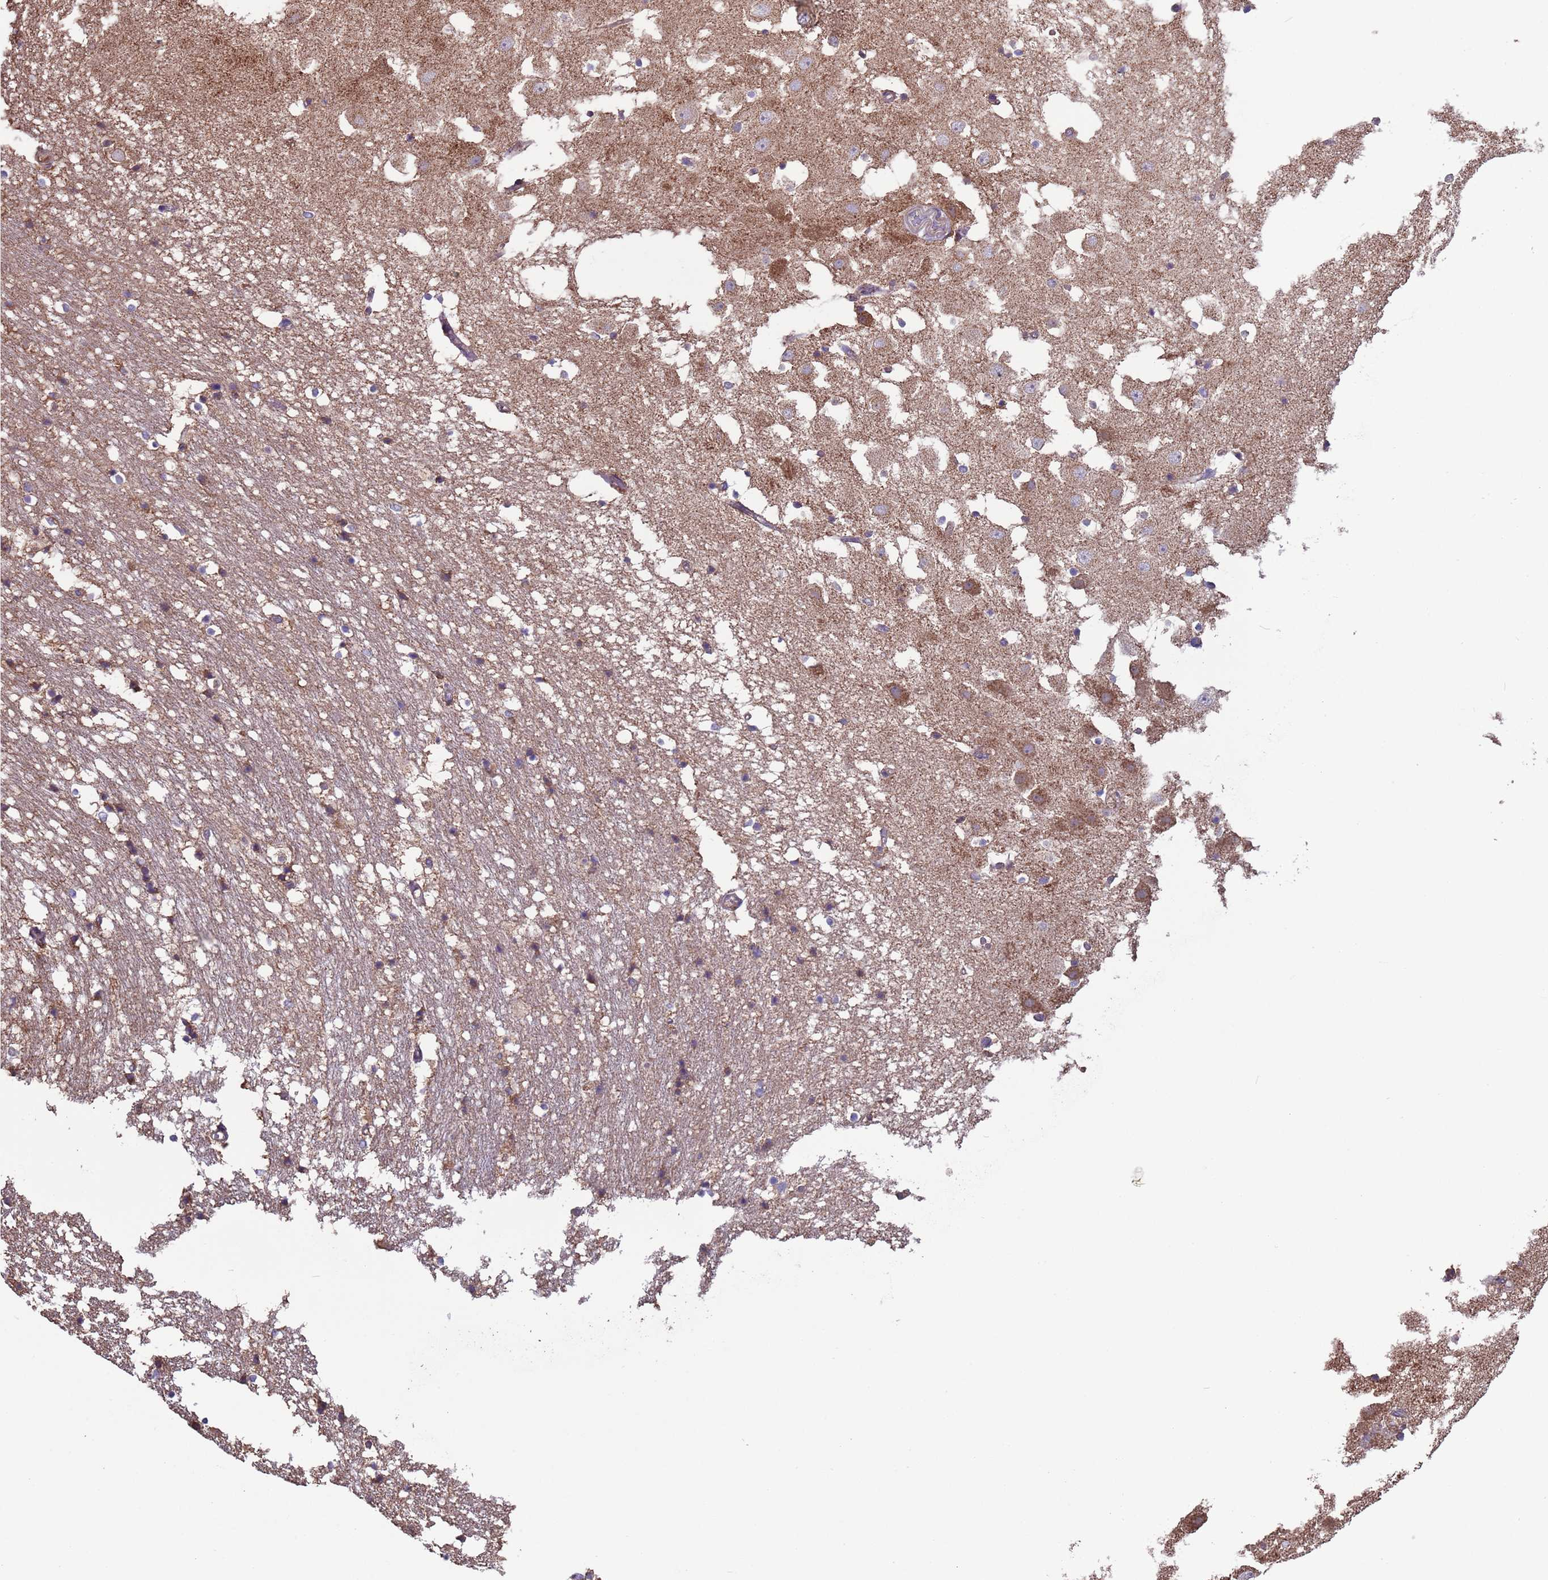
{"staining": {"intensity": "moderate", "quantity": "25%-75%", "location": "cytoplasmic/membranous"}, "tissue": "hippocampus", "cell_type": "Glial cells", "image_type": "normal", "snomed": [{"axis": "morphology", "description": "Normal tissue, NOS"}, {"axis": "topography", "description": "Hippocampus"}], "caption": "Hippocampus stained with a protein marker shows moderate staining in glial cells.", "gene": "EEF1AKMT1", "patient": {"sex": "female", "age": 52}}